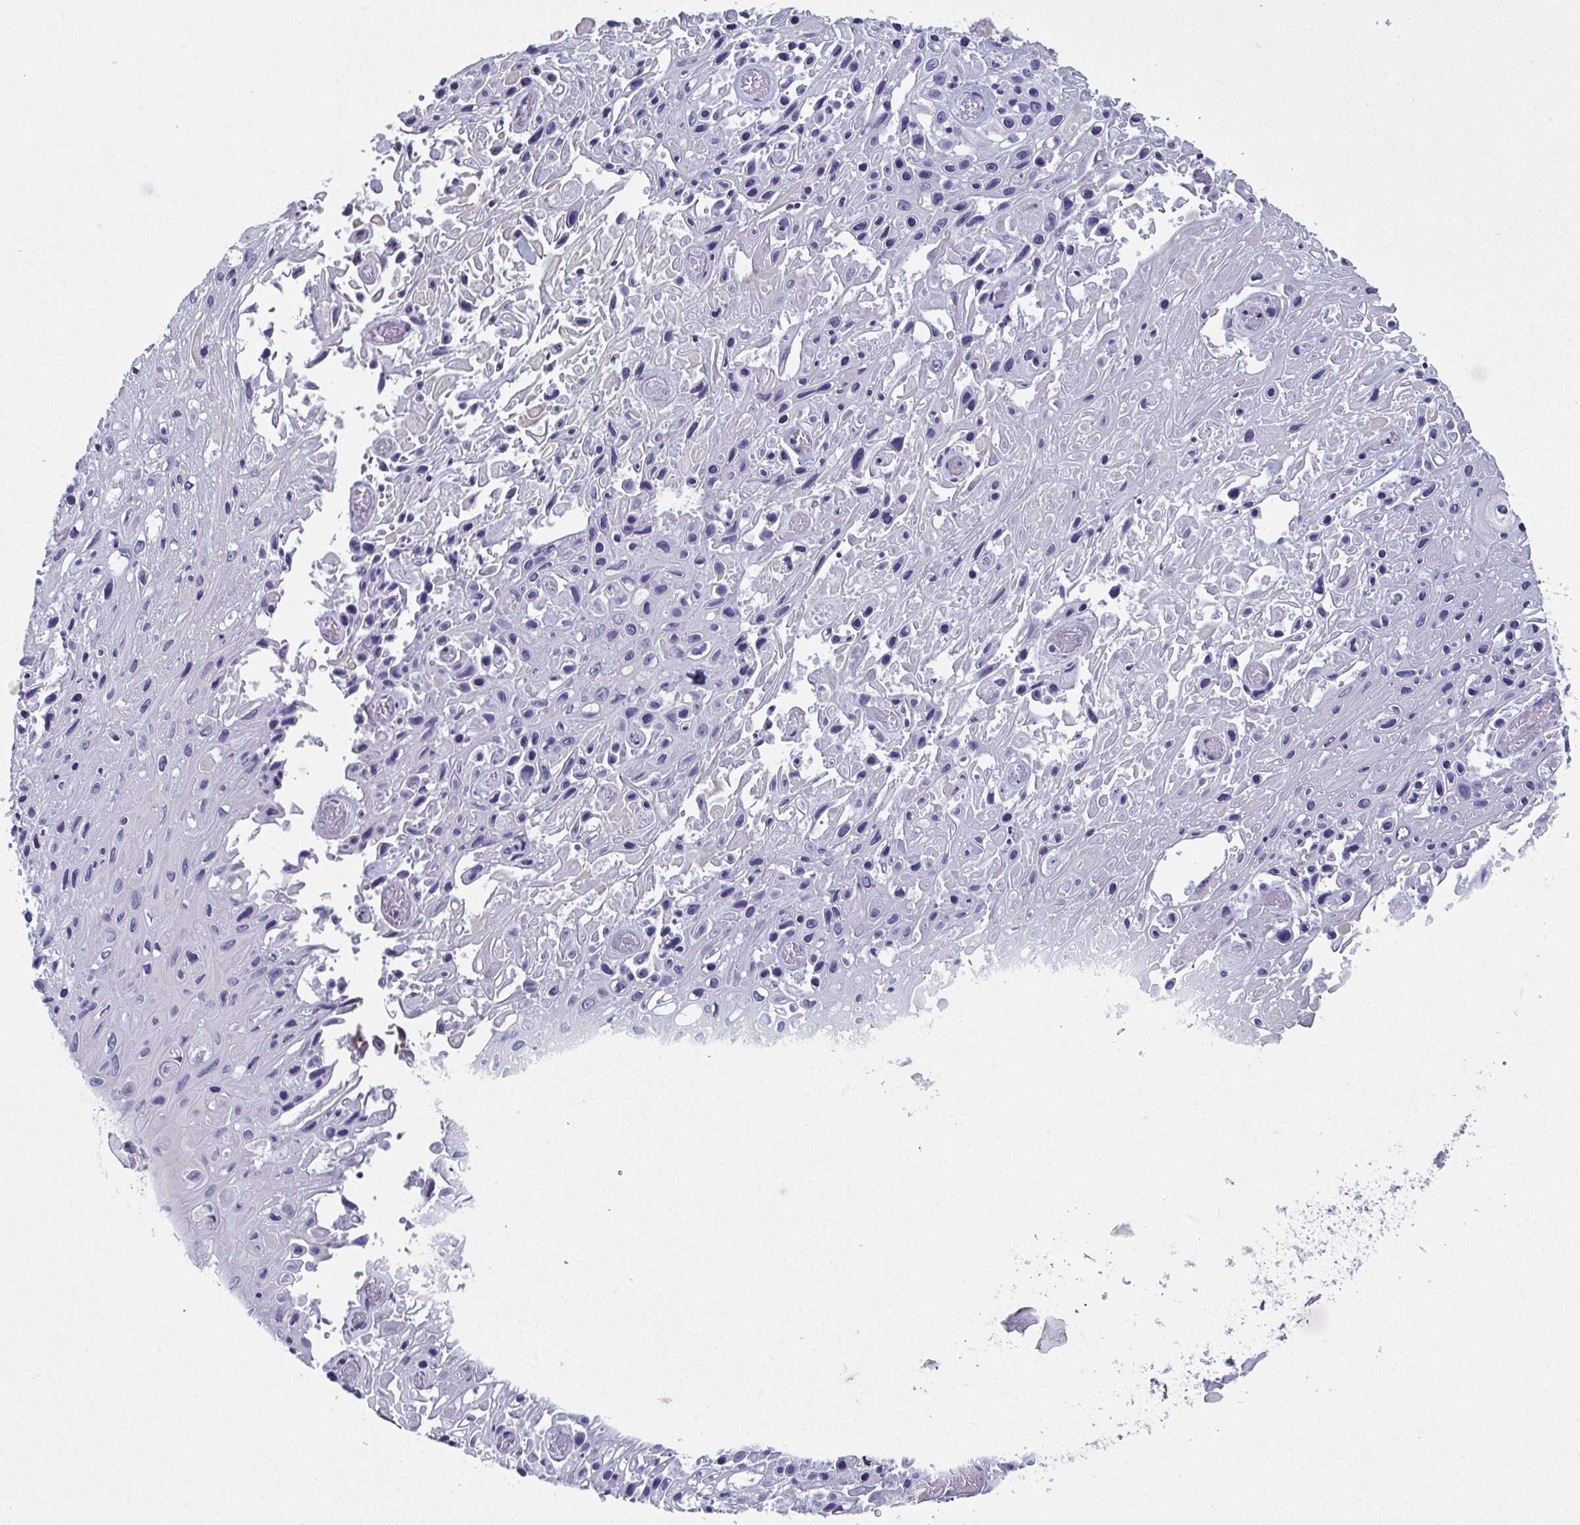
{"staining": {"intensity": "negative", "quantity": "none", "location": "none"}, "tissue": "skin cancer", "cell_type": "Tumor cells", "image_type": "cancer", "snomed": [{"axis": "morphology", "description": "Squamous cell carcinoma, NOS"}, {"axis": "topography", "description": "Skin"}], "caption": "Immunohistochemical staining of human skin cancer demonstrates no significant positivity in tumor cells.", "gene": "SLC36A2", "patient": {"sex": "male", "age": 82}}